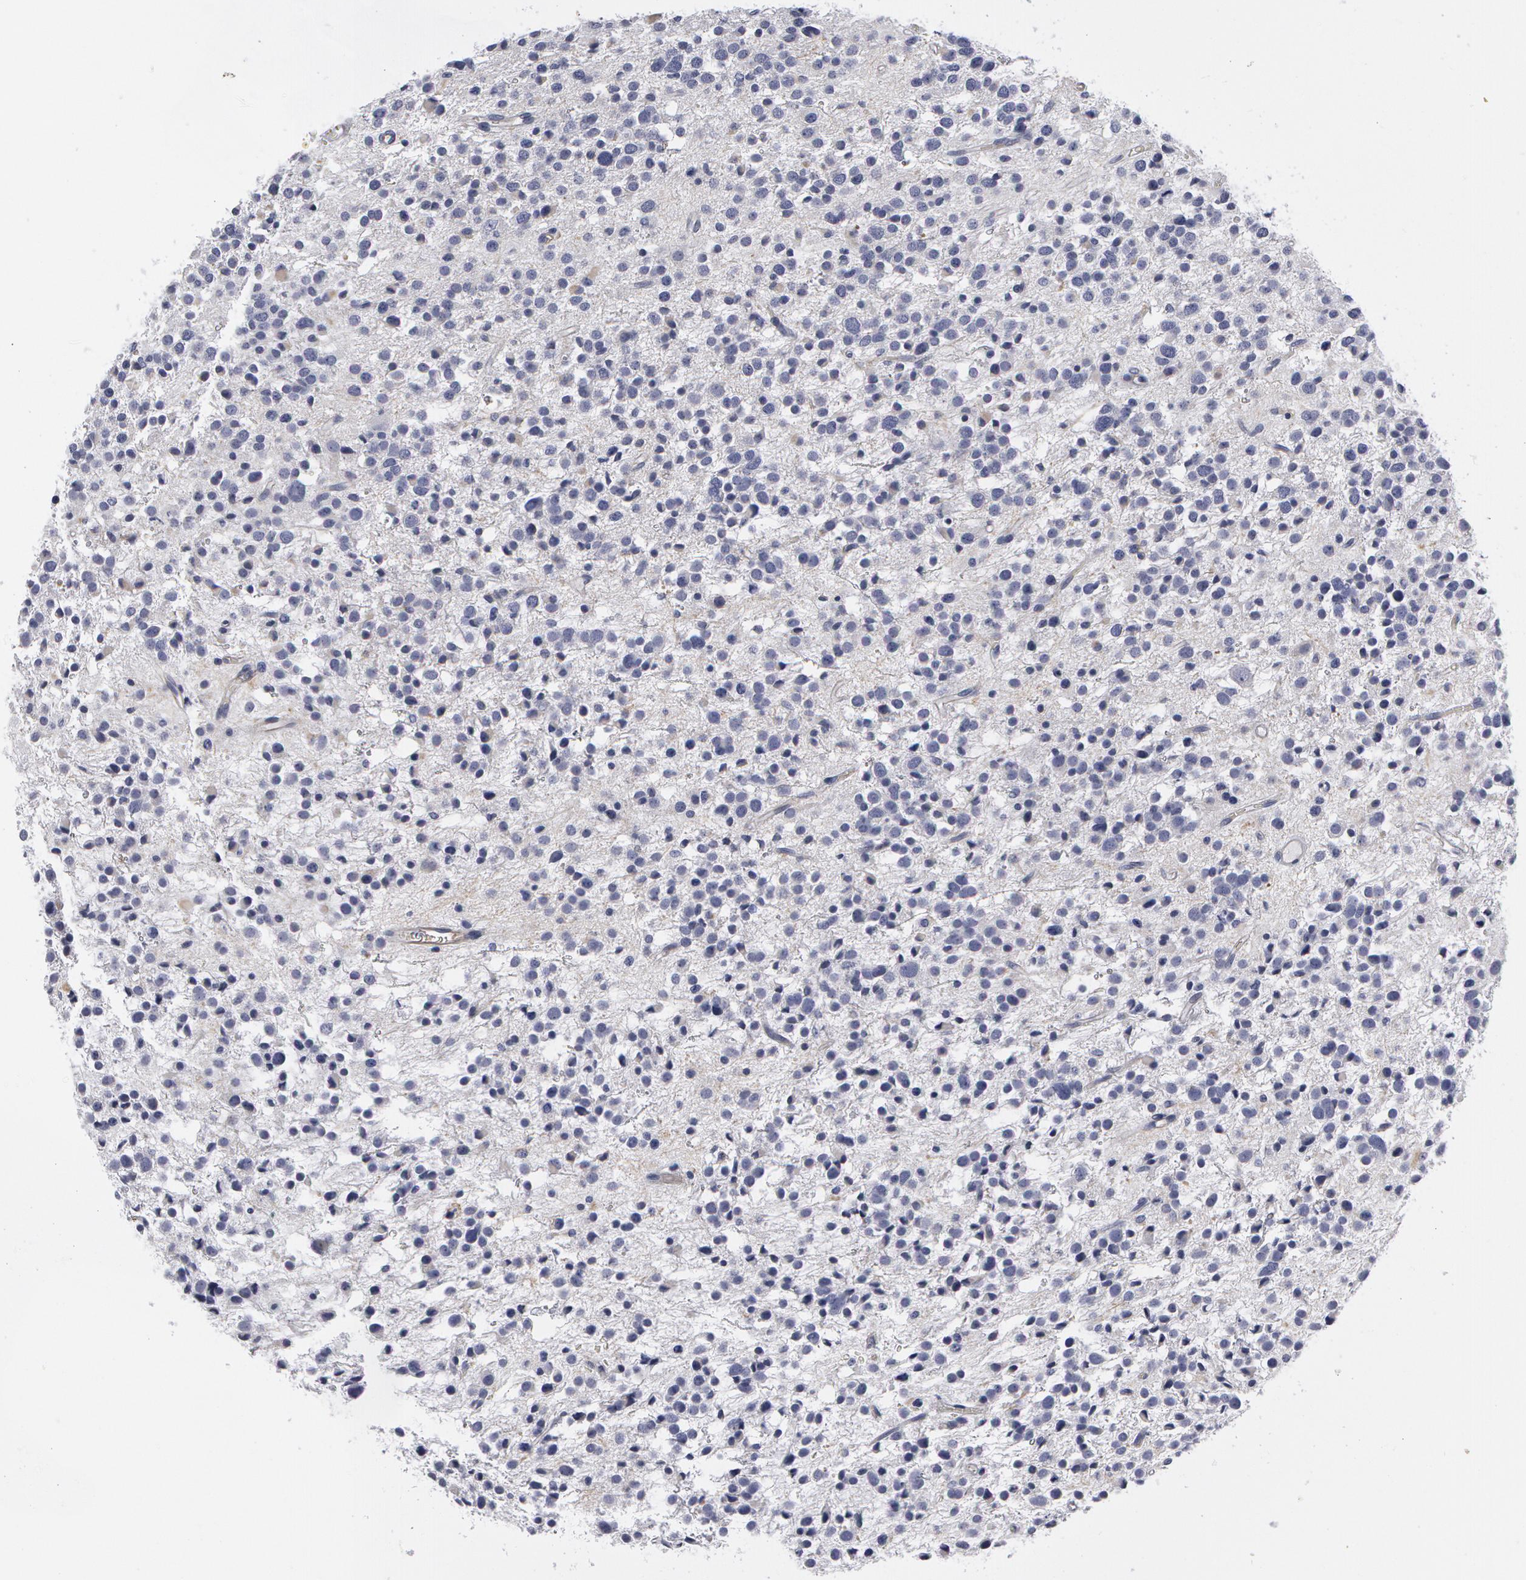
{"staining": {"intensity": "negative", "quantity": "none", "location": "none"}, "tissue": "glioma", "cell_type": "Tumor cells", "image_type": "cancer", "snomed": [{"axis": "morphology", "description": "Glioma, malignant, Low grade"}, {"axis": "topography", "description": "Brain"}], "caption": "An immunohistochemistry (IHC) image of malignant low-grade glioma is shown. There is no staining in tumor cells of malignant low-grade glioma. Nuclei are stained in blue.", "gene": "SMC1B", "patient": {"sex": "female", "age": 36}}